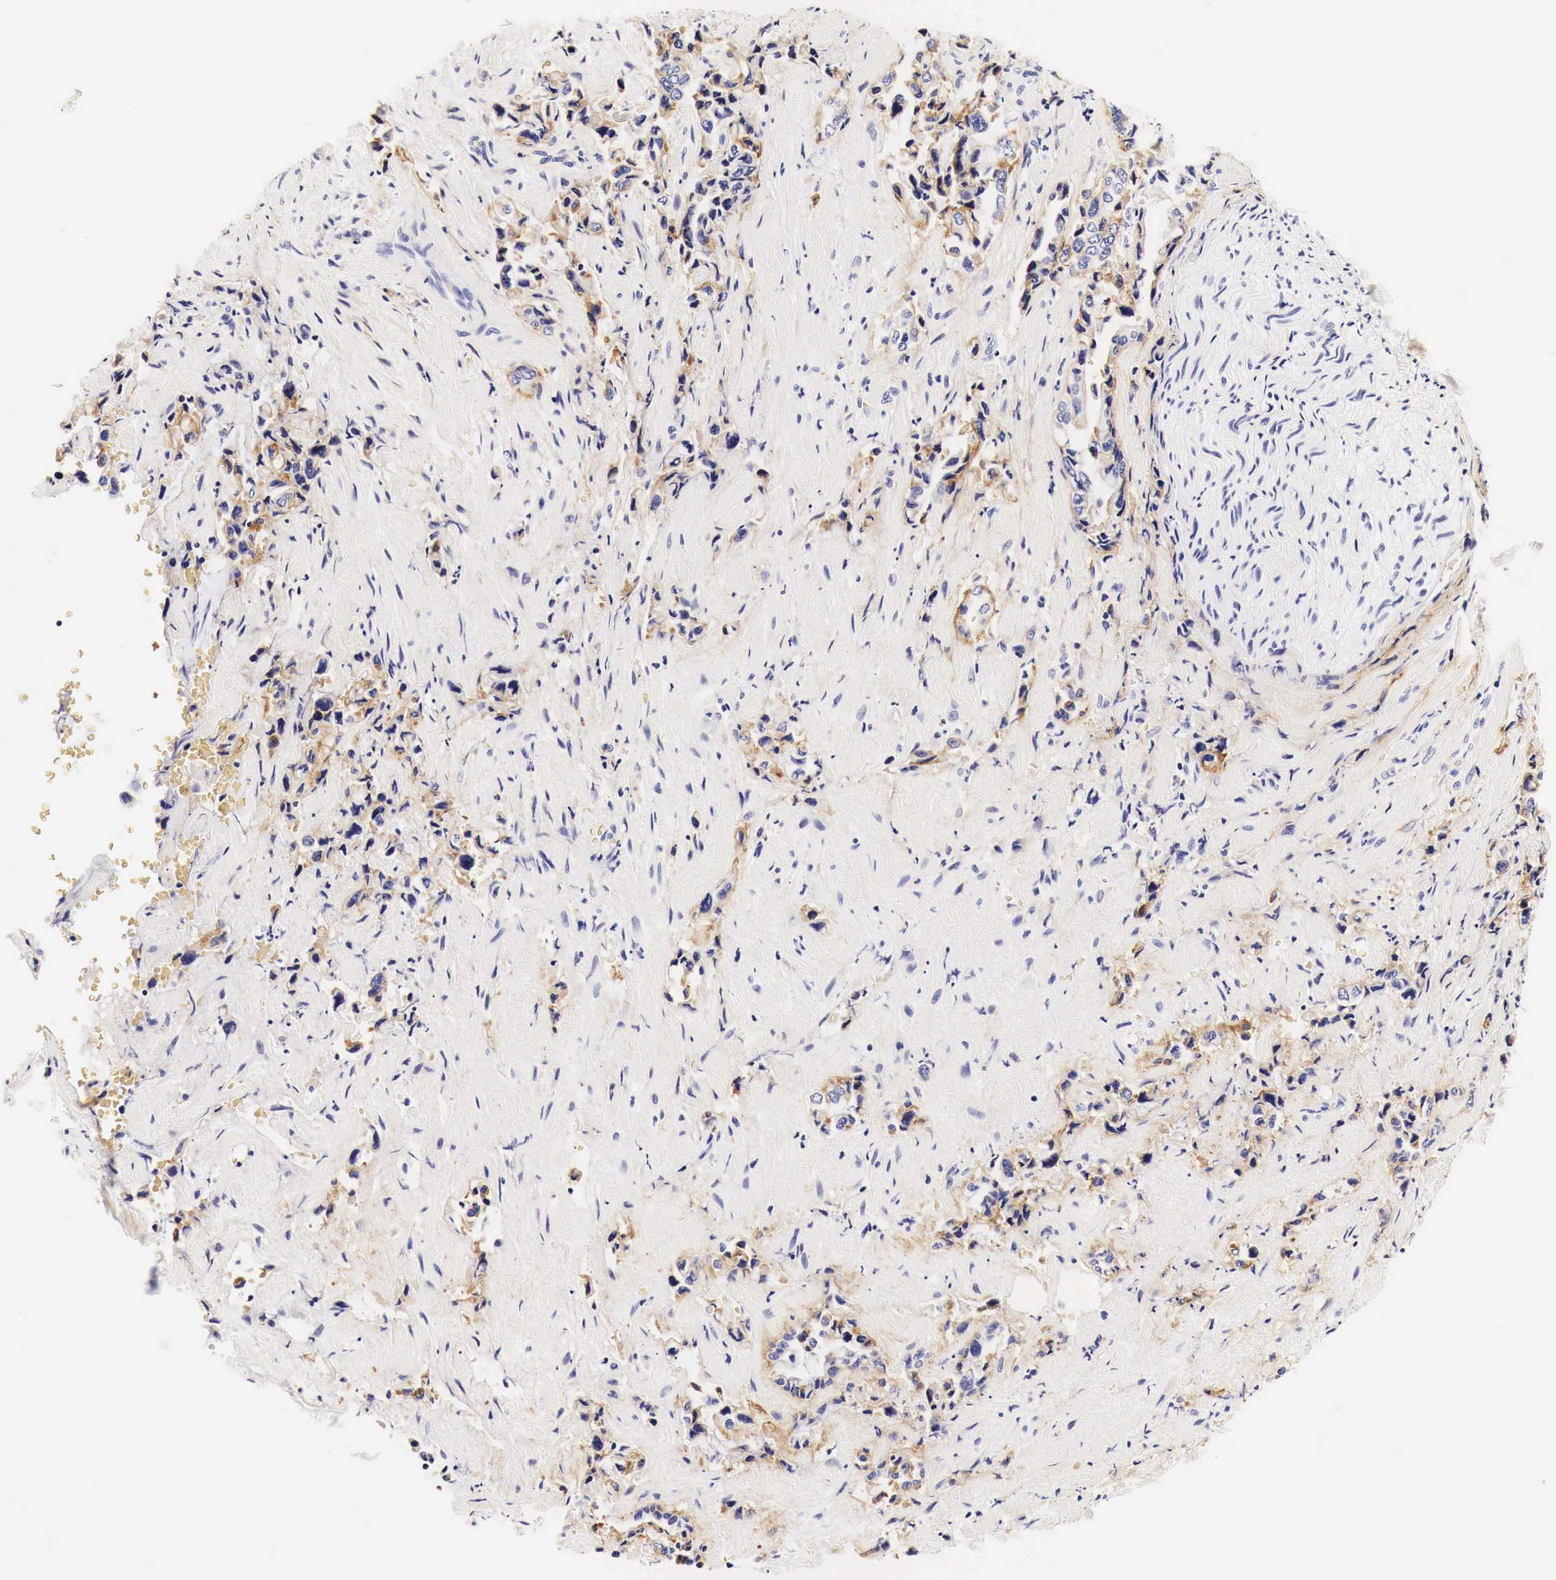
{"staining": {"intensity": "moderate", "quantity": ">75%", "location": "cytoplasmic/membranous"}, "tissue": "pancreatic cancer", "cell_type": "Tumor cells", "image_type": "cancer", "snomed": [{"axis": "morphology", "description": "Adenocarcinoma, NOS"}, {"axis": "topography", "description": "Pancreas"}], "caption": "Immunohistochemistry micrograph of human pancreatic adenocarcinoma stained for a protein (brown), which reveals medium levels of moderate cytoplasmic/membranous expression in approximately >75% of tumor cells.", "gene": "EGFR", "patient": {"sex": "male", "age": 69}}